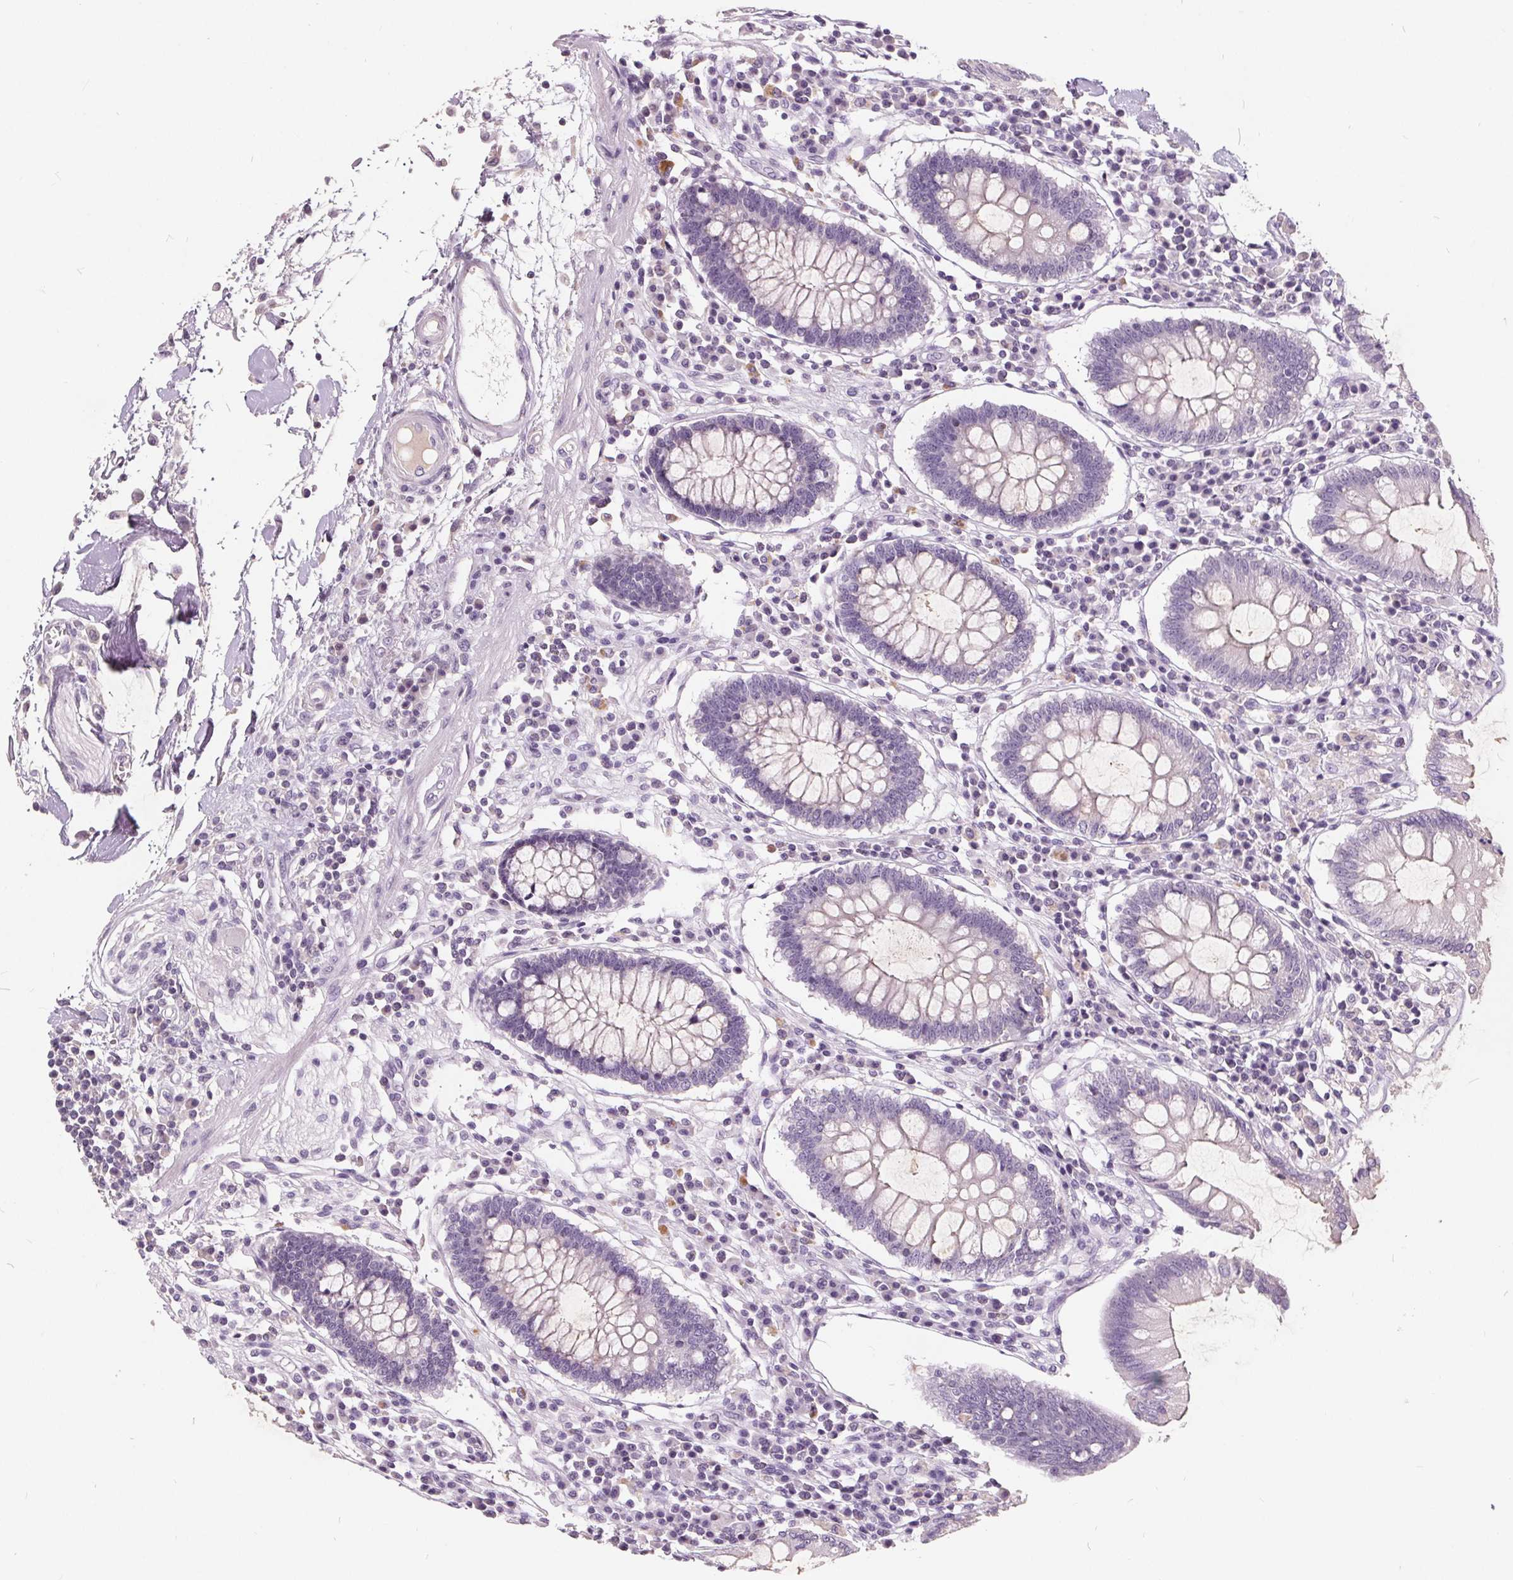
{"staining": {"intensity": "negative", "quantity": "none", "location": "none"}, "tissue": "colon", "cell_type": "Endothelial cells", "image_type": "normal", "snomed": [{"axis": "morphology", "description": "Normal tissue, NOS"}, {"axis": "morphology", "description": "Adenocarcinoma, NOS"}, {"axis": "topography", "description": "Colon"}], "caption": "Protein analysis of unremarkable colon reveals no significant expression in endothelial cells.", "gene": "PLA2G2E", "patient": {"sex": "male", "age": 83}}